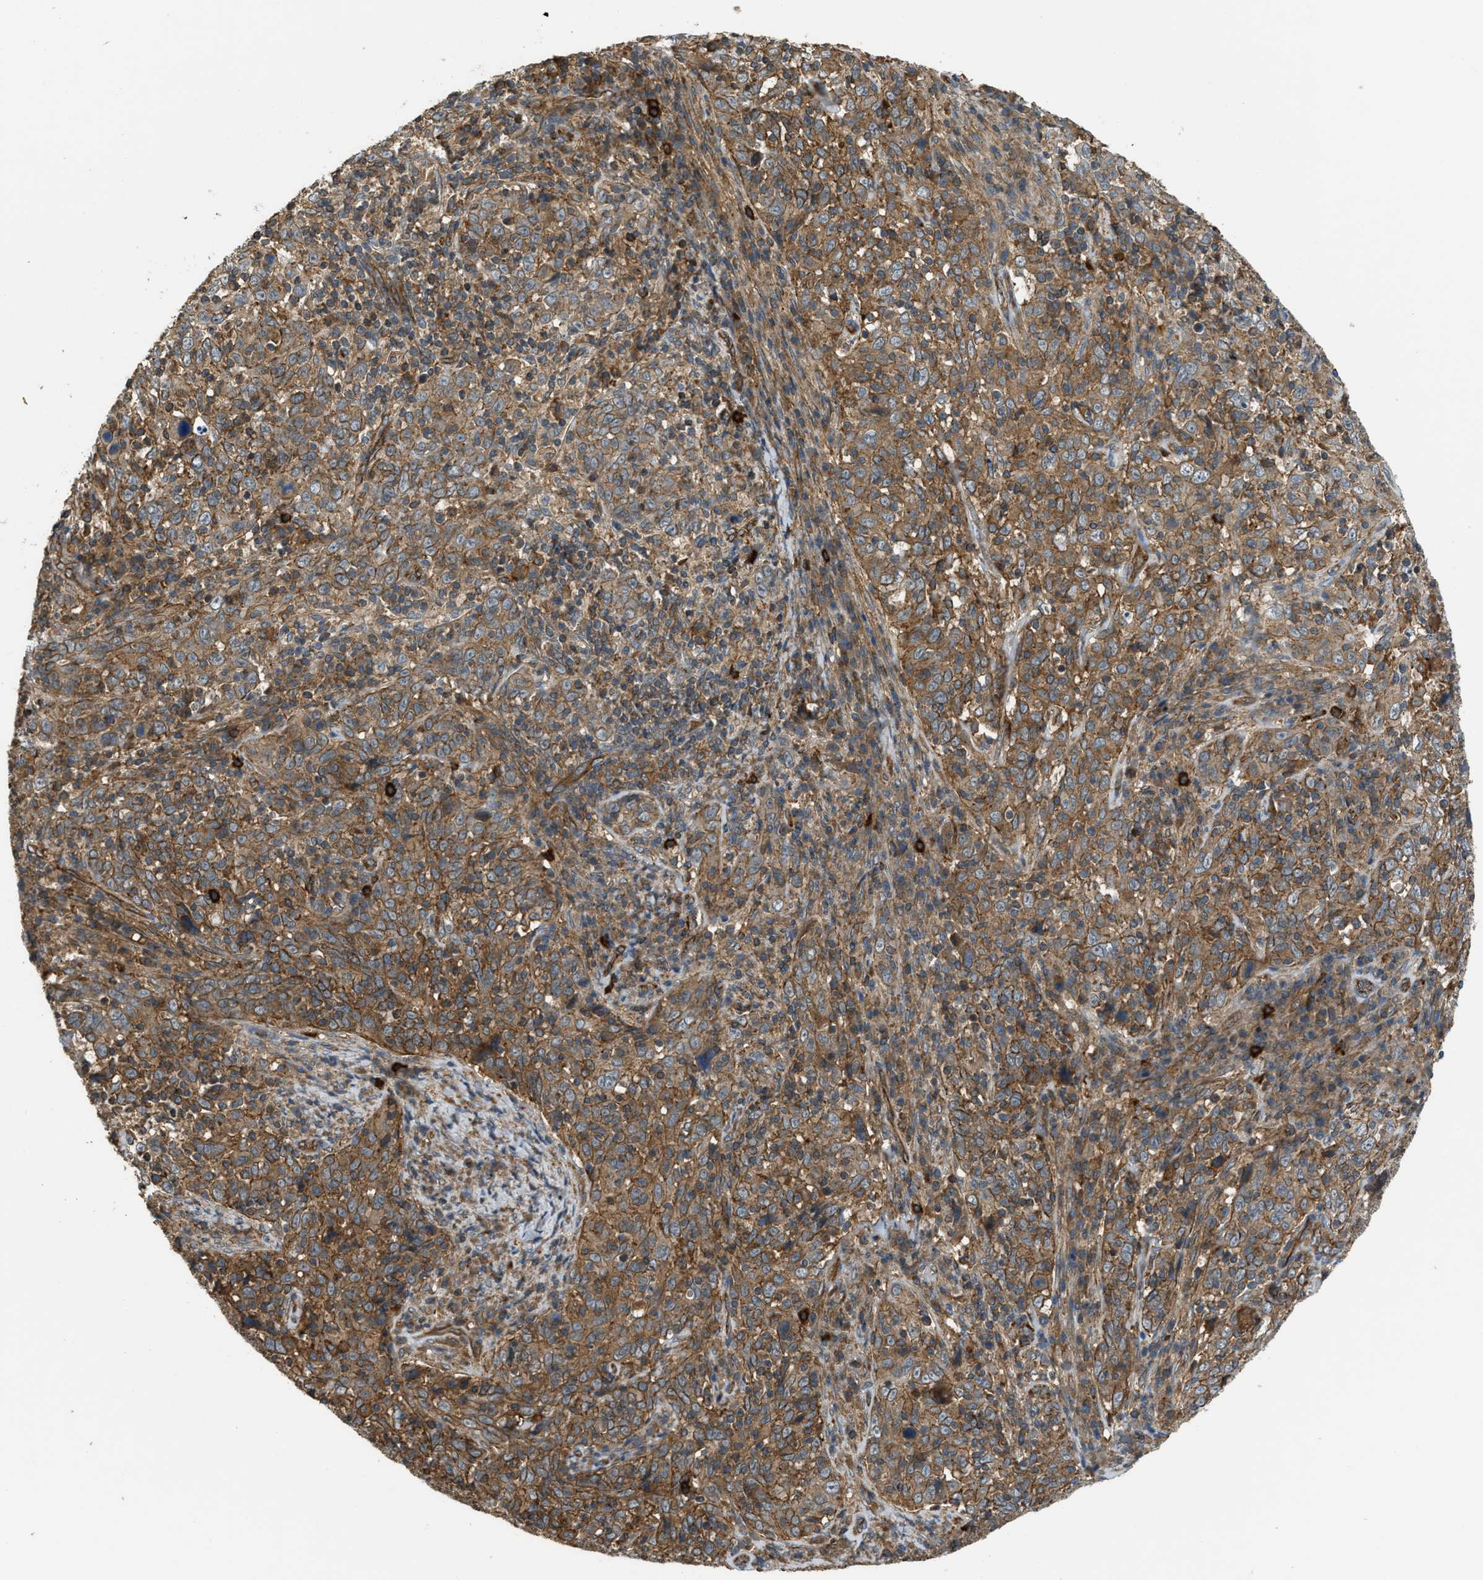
{"staining": {"intensity": "moderate", "quantity": ">75%", "location": "cytoplasmic/membranous"}, "tissue": "cervical cancer", "cell_type": "Tumor cells", "image_type": "cancer", "snomed": [{"axis": "morphology", "description": "Squamous cell carcinoma, NOS"}, {"axis": "topography", "description": "Cervix"}], "caption": "Squamous cell carcinoma (cervical) stained with immunohistochemistry shows moderate cytoplasmic/membranous staining in approximately >75% of tumor cells.", "gene": "BAG4", "patient": {"sex": "female", "age": 46}}